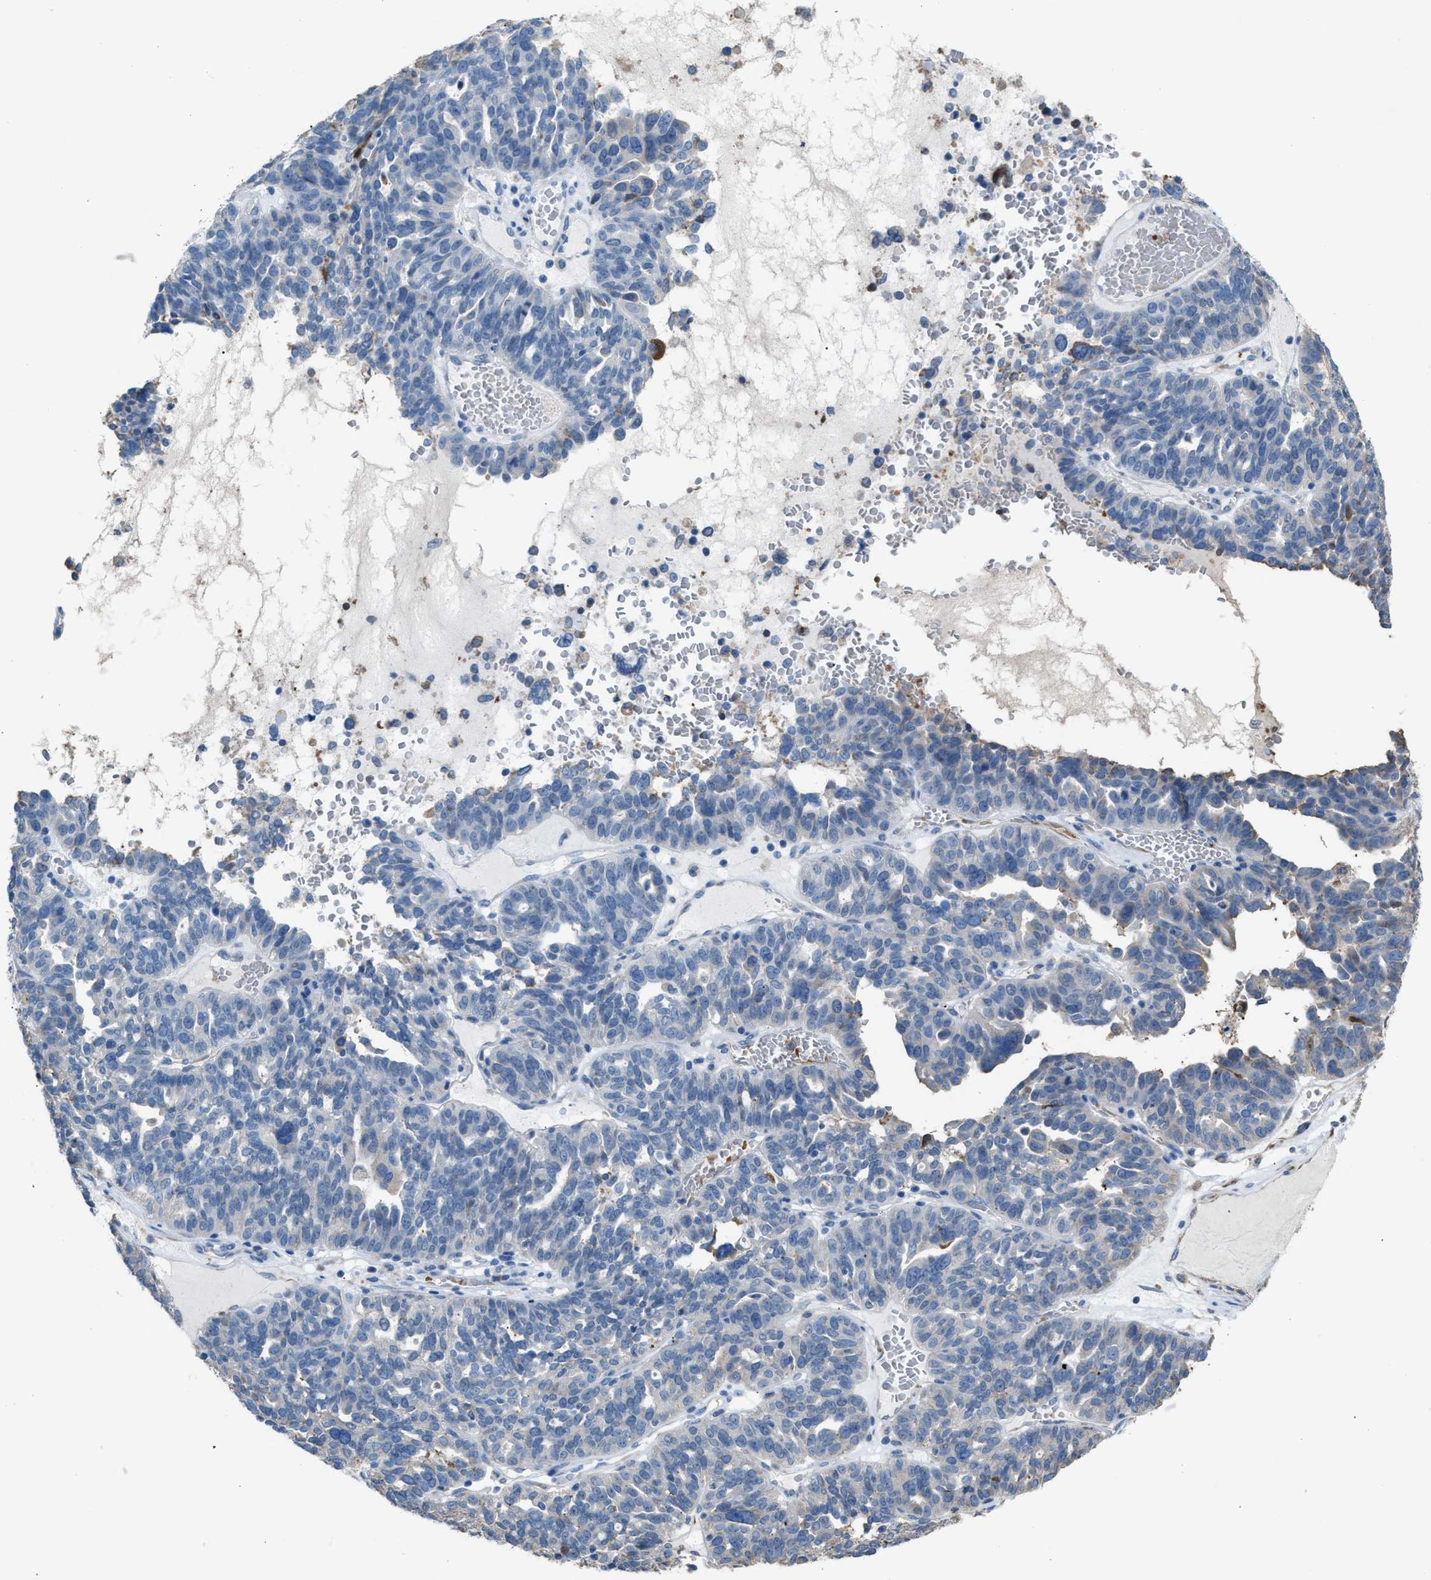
{"staining": {"intensity": "negative", "quantity": "none", "location": "none"}, "tissue": "ovarian cancer", "cell_type": "Tumor cells", "image_type": "cancer", "snomed": [{"axis": "morphology", "description": "Cystadenocarcinoma, serous, NOS"}, {"axis": "topography", "description": "Ovary"}], "caption": "A histopathology image of ovarian cancer stained for a protein demonstrates no brown staining in tumor cells.", "gene": "CA3", "patient": {"sex": "female", "age": 59}}